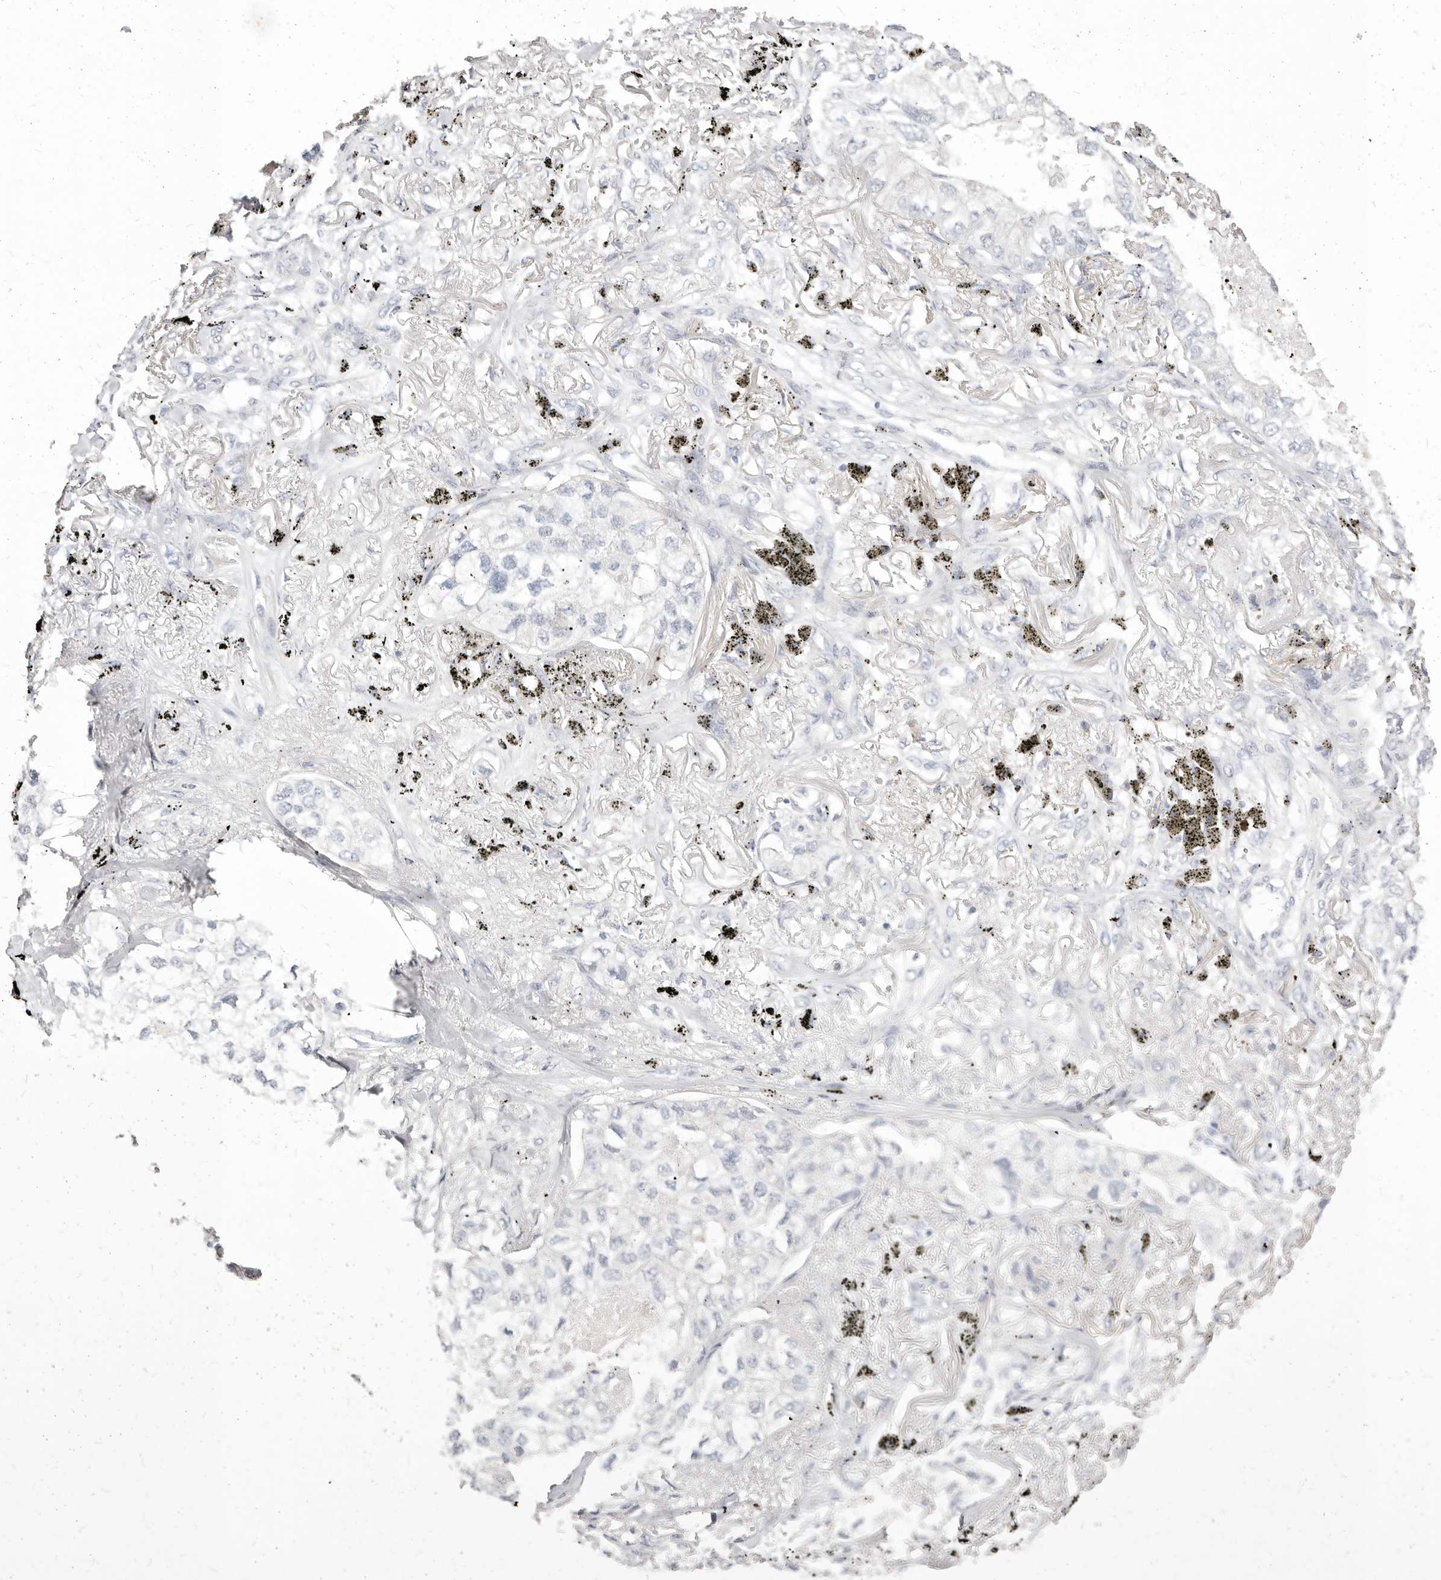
{"staining": {"intensity": "negative", "quantity": "none", "location": "none"}, "tissue": "lung cancer", "cell_type": "Tumor cells", "image_type": "cancer", "snomed": [{"axis": "morphology", "description": "Adenocarcinoma, NOS"}, {"axis": "topography", "description": "Lung"}], "caption": "Immunohistochemistry (IHC) histopathology image of neoplastic tissue: human lung cancer (adenocarcinoma) stained with DAB (3,3'-diaminobenzidine) demonstrates no significant protein positivity in tumor cells.", "gene": "TMEM63B", "patient": {"sex": "male", "age": 65}}